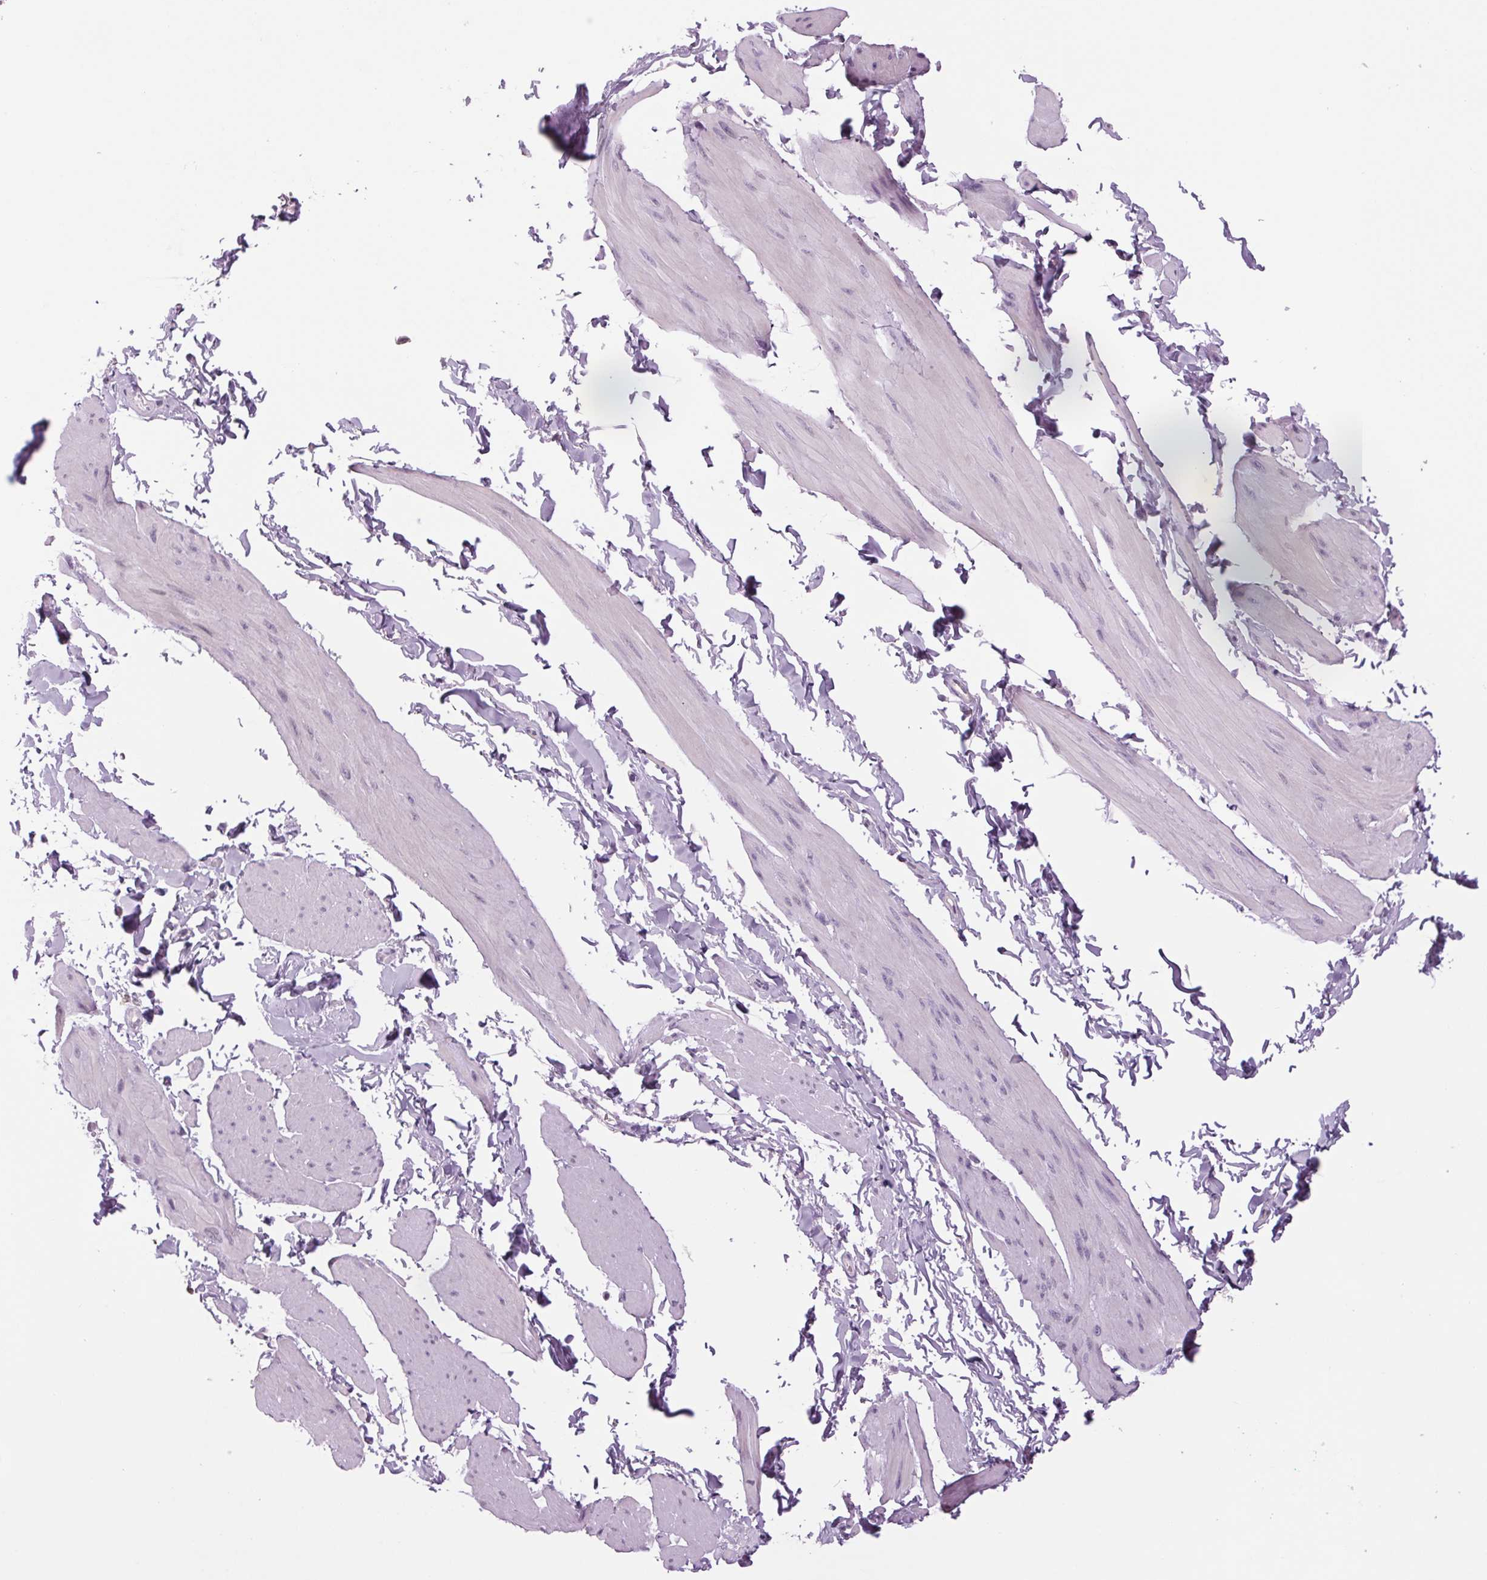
{"staining": {"intensity": "negative", "quantity": "none", "location": "none"}, "tissue": "smooth muscle", "cell_type": "Smooth muscle cells", "image_type": "normal", "snomed": [{"axis": "morphology", "description": "Normal tissue, NOS"}, {"axis": "topography", "description": "Adipose tissue"}, {"axis": "topography", "description": "Smooth muscle"}, {"axis": "topography", "description": "Peripheral nerve tissue"}], "caption": "The histopathology image reveals no staining of smooth muscle cells in normal smooth muscle. Brightfield microscopy of IHC stained with DAB (3,3'-diaminobenzidine) (brown) and hematoxylin (blue), captured at high magnification.", "gene": "MPO", "patient": {"sex": "male", "age": 83}}